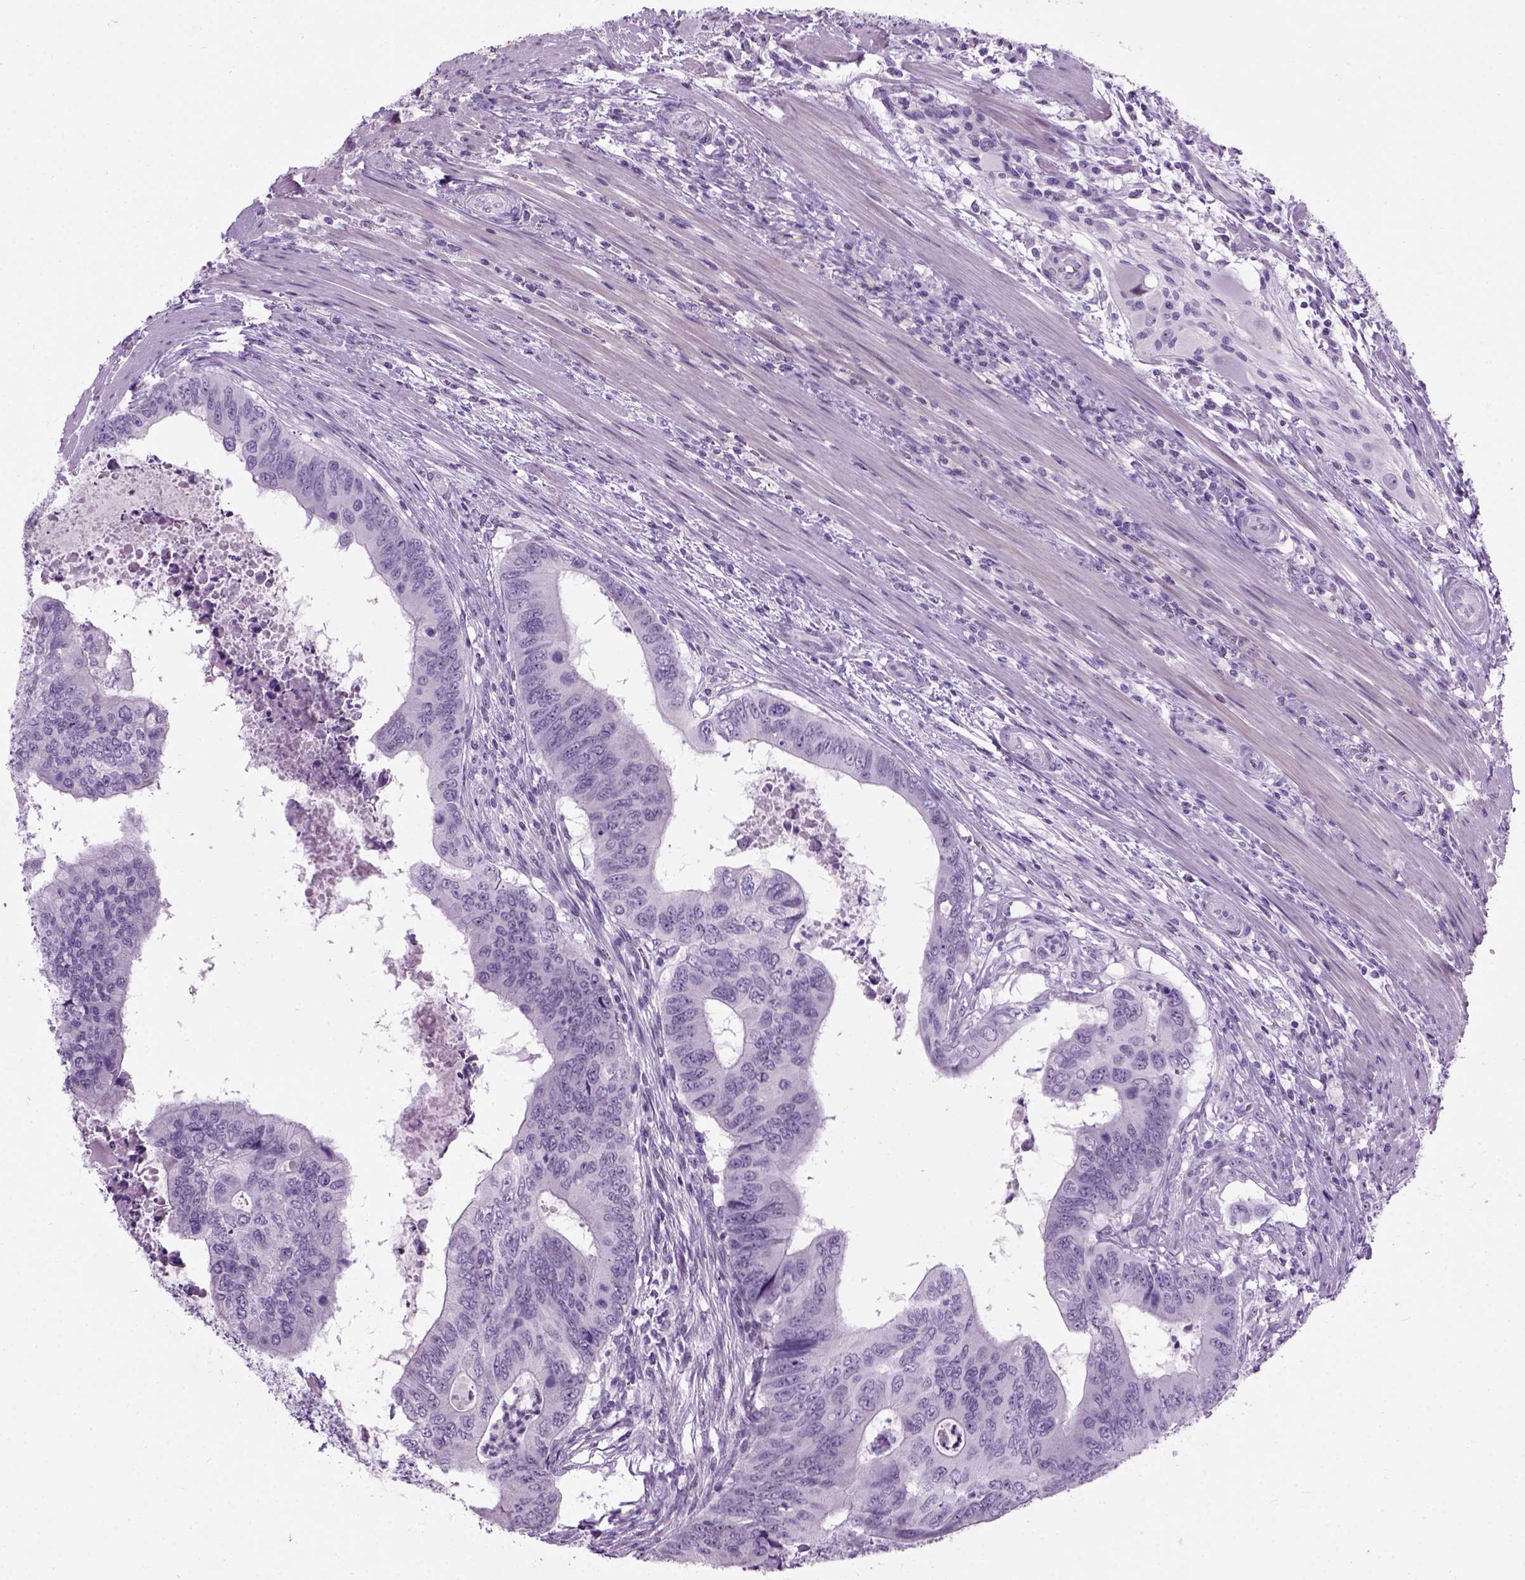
{"staining": {"intensity": "negative", "quantity": "none", "location": "none"}, "tissue": "colorectal cancer", "cell_type": "Tumor cells", "image_type": "cancer", "snomed": [{"axis": "morphology", "description": "Adenocarcinoma, NOS"}, {"axis": "topography", "description": "Colon"}], "caption": "High power microscopy photomicrograph of an immunohistochemistry photomicrograph of colorectal cancer (adenocarcinoma), revealing no significant expression in tumor cells.", "gene": "AXDND1", "patient": {"sex": "male", "age": 53}}